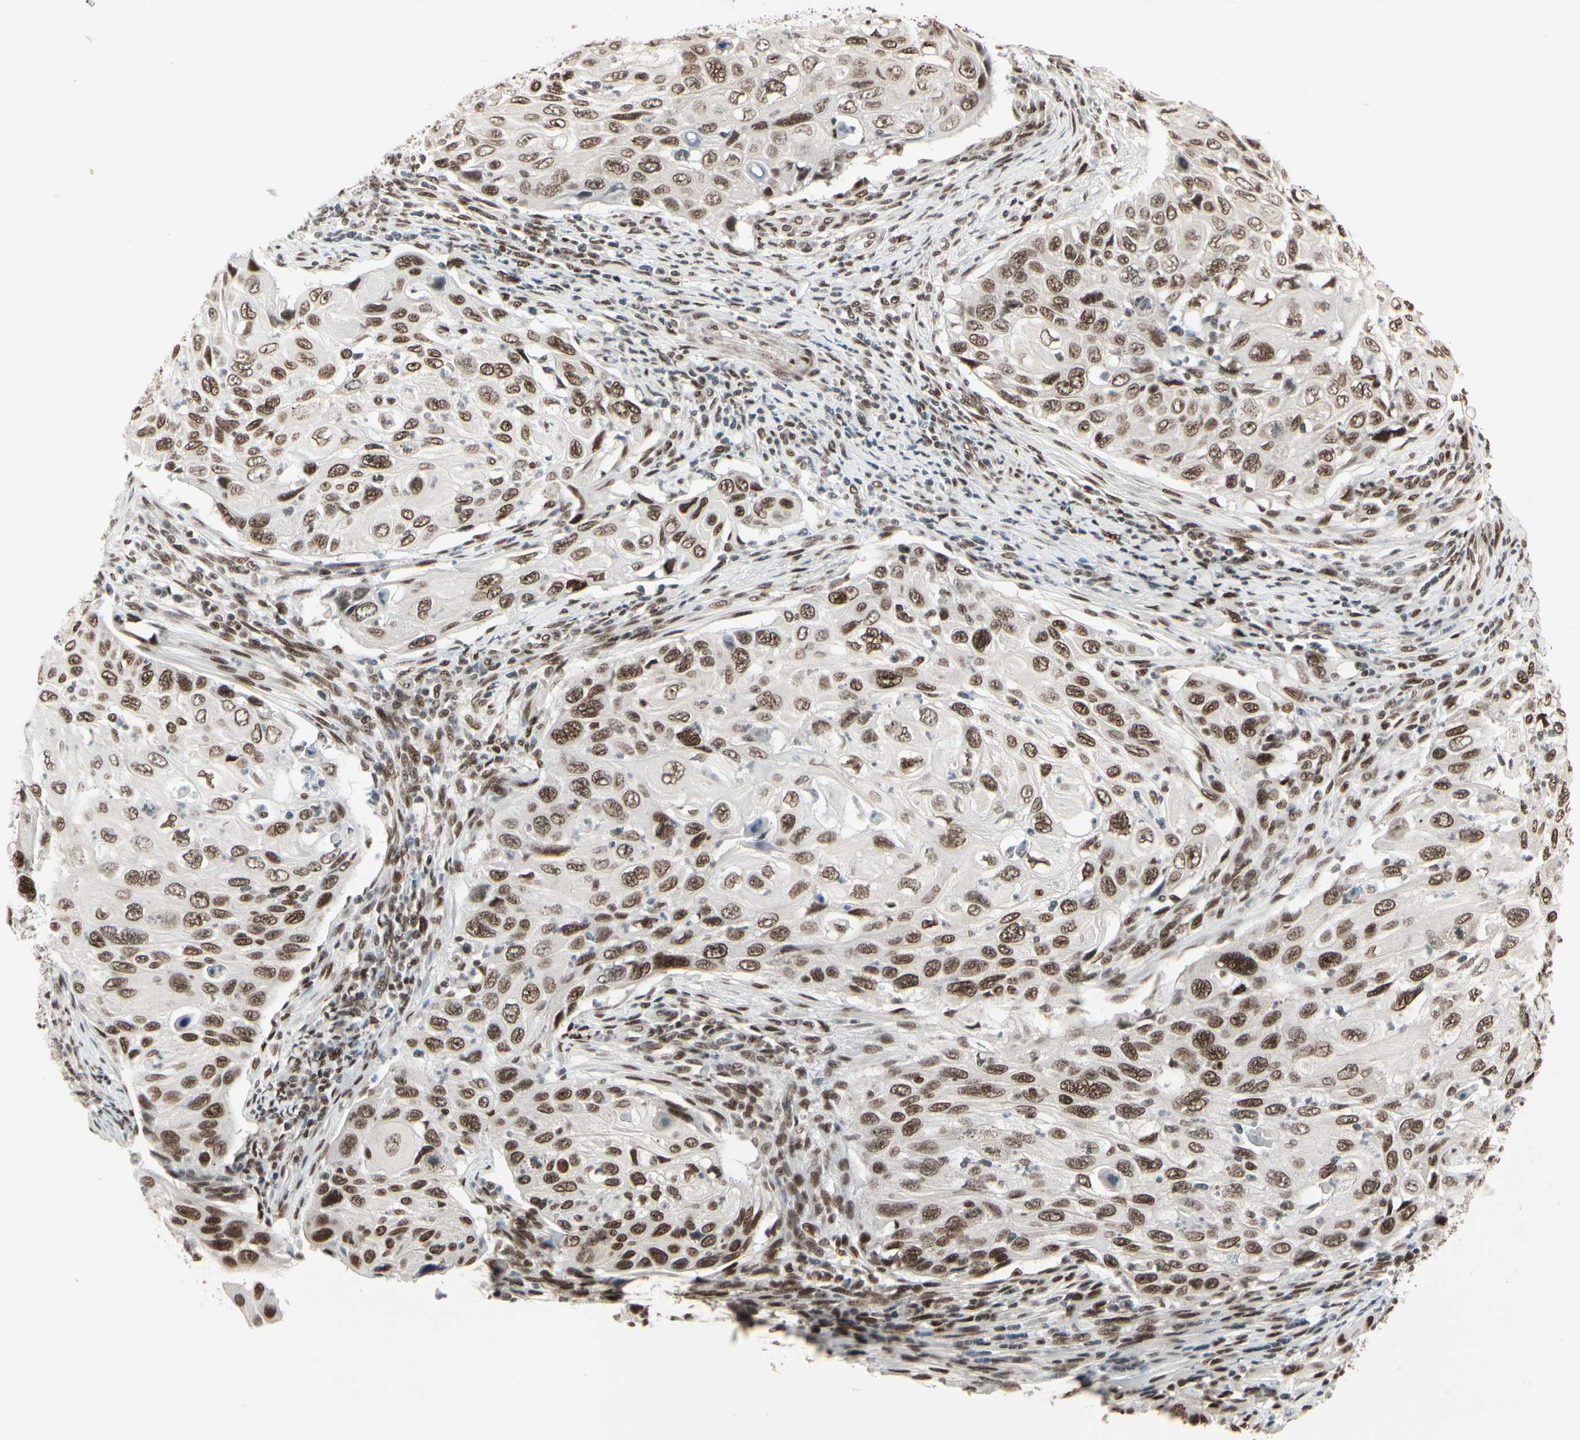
{"staining": {"intensity": "strong", "quantity": ">75%", "location": "nuclear"}, "tissue": "cervical cancer", "cell_type": "Tumor cells", "image_type": "cancer", "snomed": [{"axis": "morphology", "description": "Squamous cell carcinoma, NOS"}, {"axis": "topography", "description": "Cervix"}], "caption": "Human cervical squamous cell carcinoma stained with a protein marker demonstrates strong staining in tumor cells.", "gene": "HMG20A", "patient": {"sex": "female", "age": 70}}